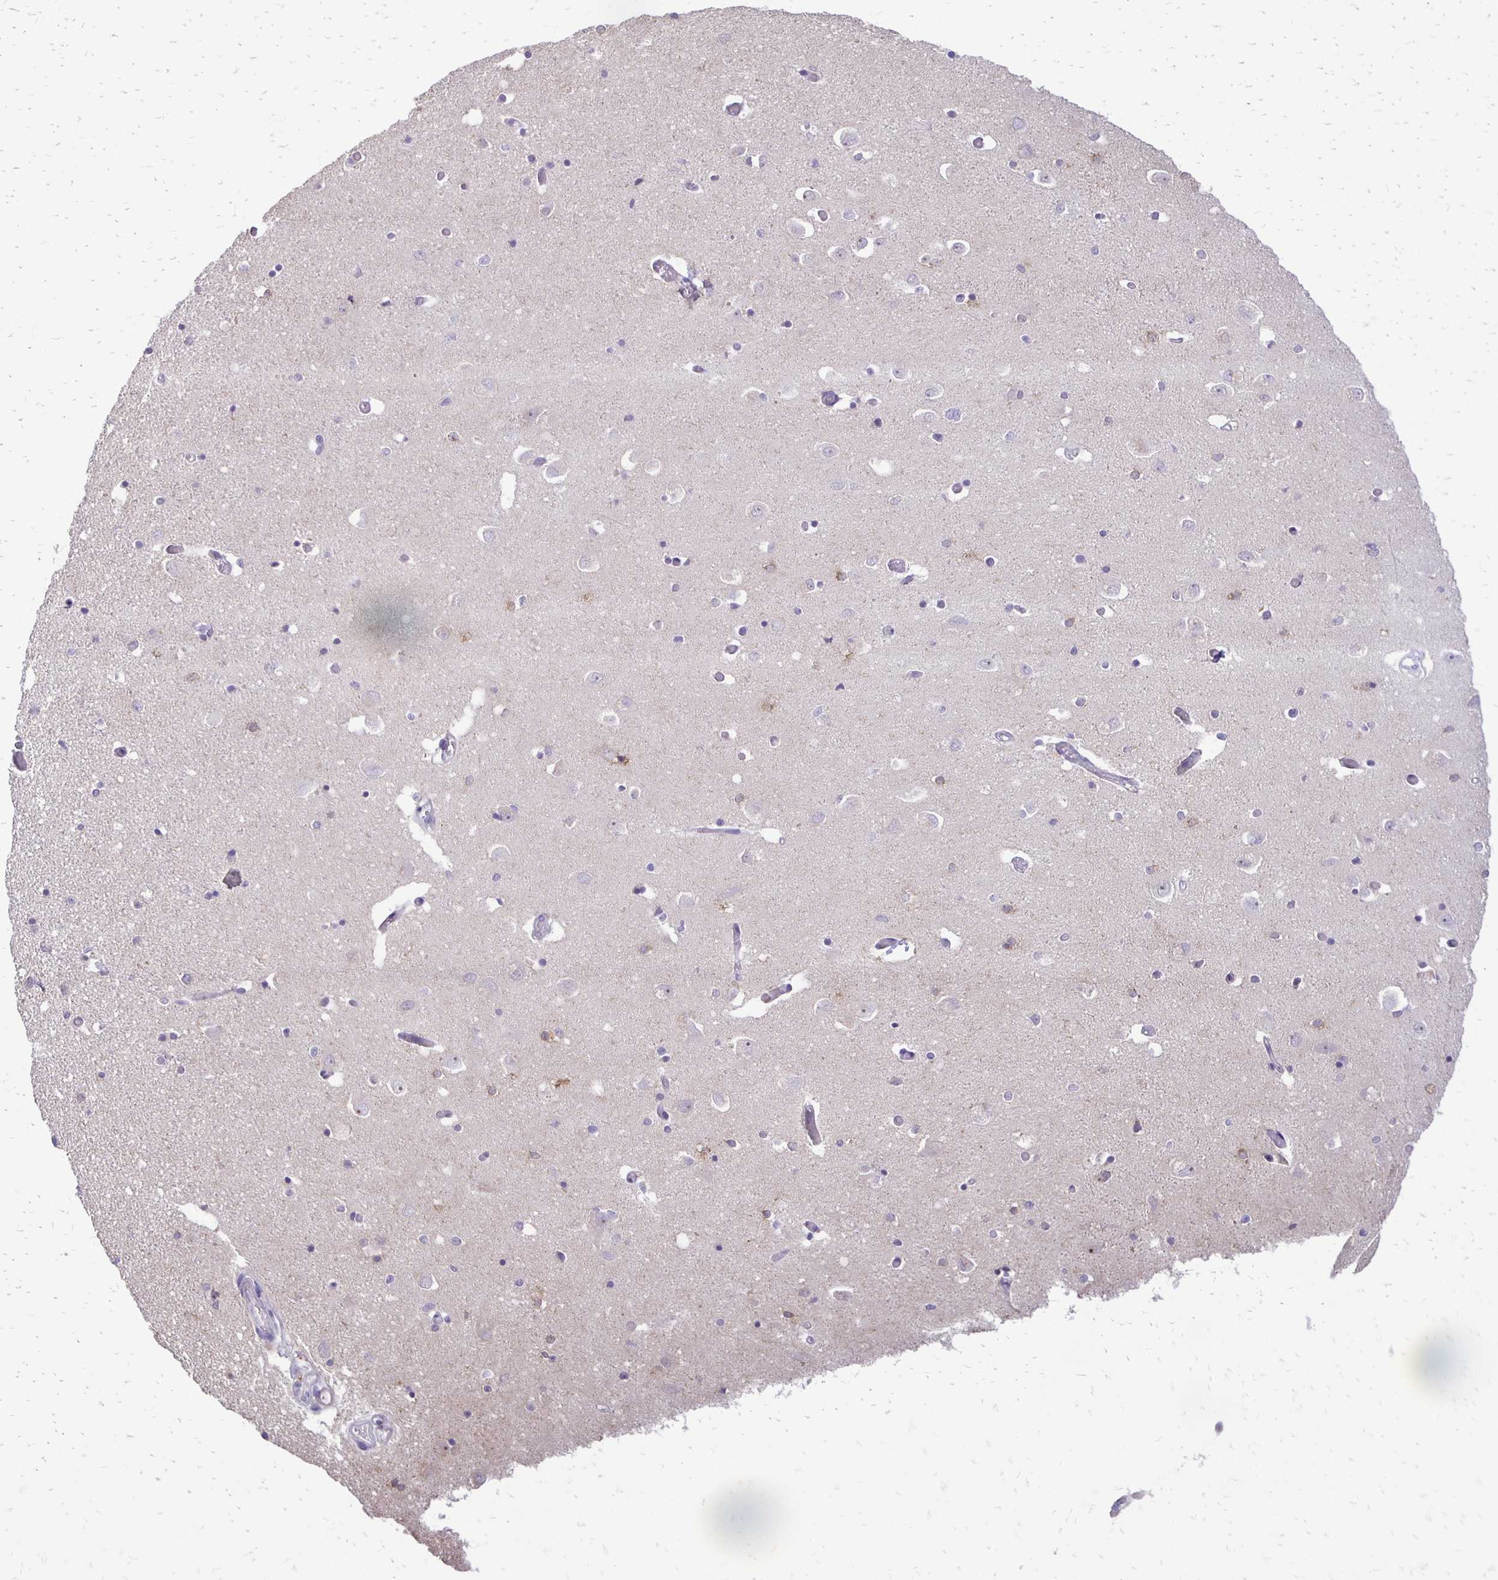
{"staining": {"intensity": "negative", "quantity": "none", "location": "none"}, "tissue": "caudate", "cell_type": "Glial cells", "image_type": "normal", "snomed": [{"axis": "morphology", "description": "Normal tissue, NOS"}, {"axis": "topography", "description": "Lateral ventricle wall"}, {"axis": "topography", "description": "Hippocampus"}], "caption": "This is an immunohistochemistry (IHC) photomicrograph of unremarkable human caudate. There is no positivity in glial cells.", "gene": "ALPG", "patient": {"sex": "female", "age": 63}}